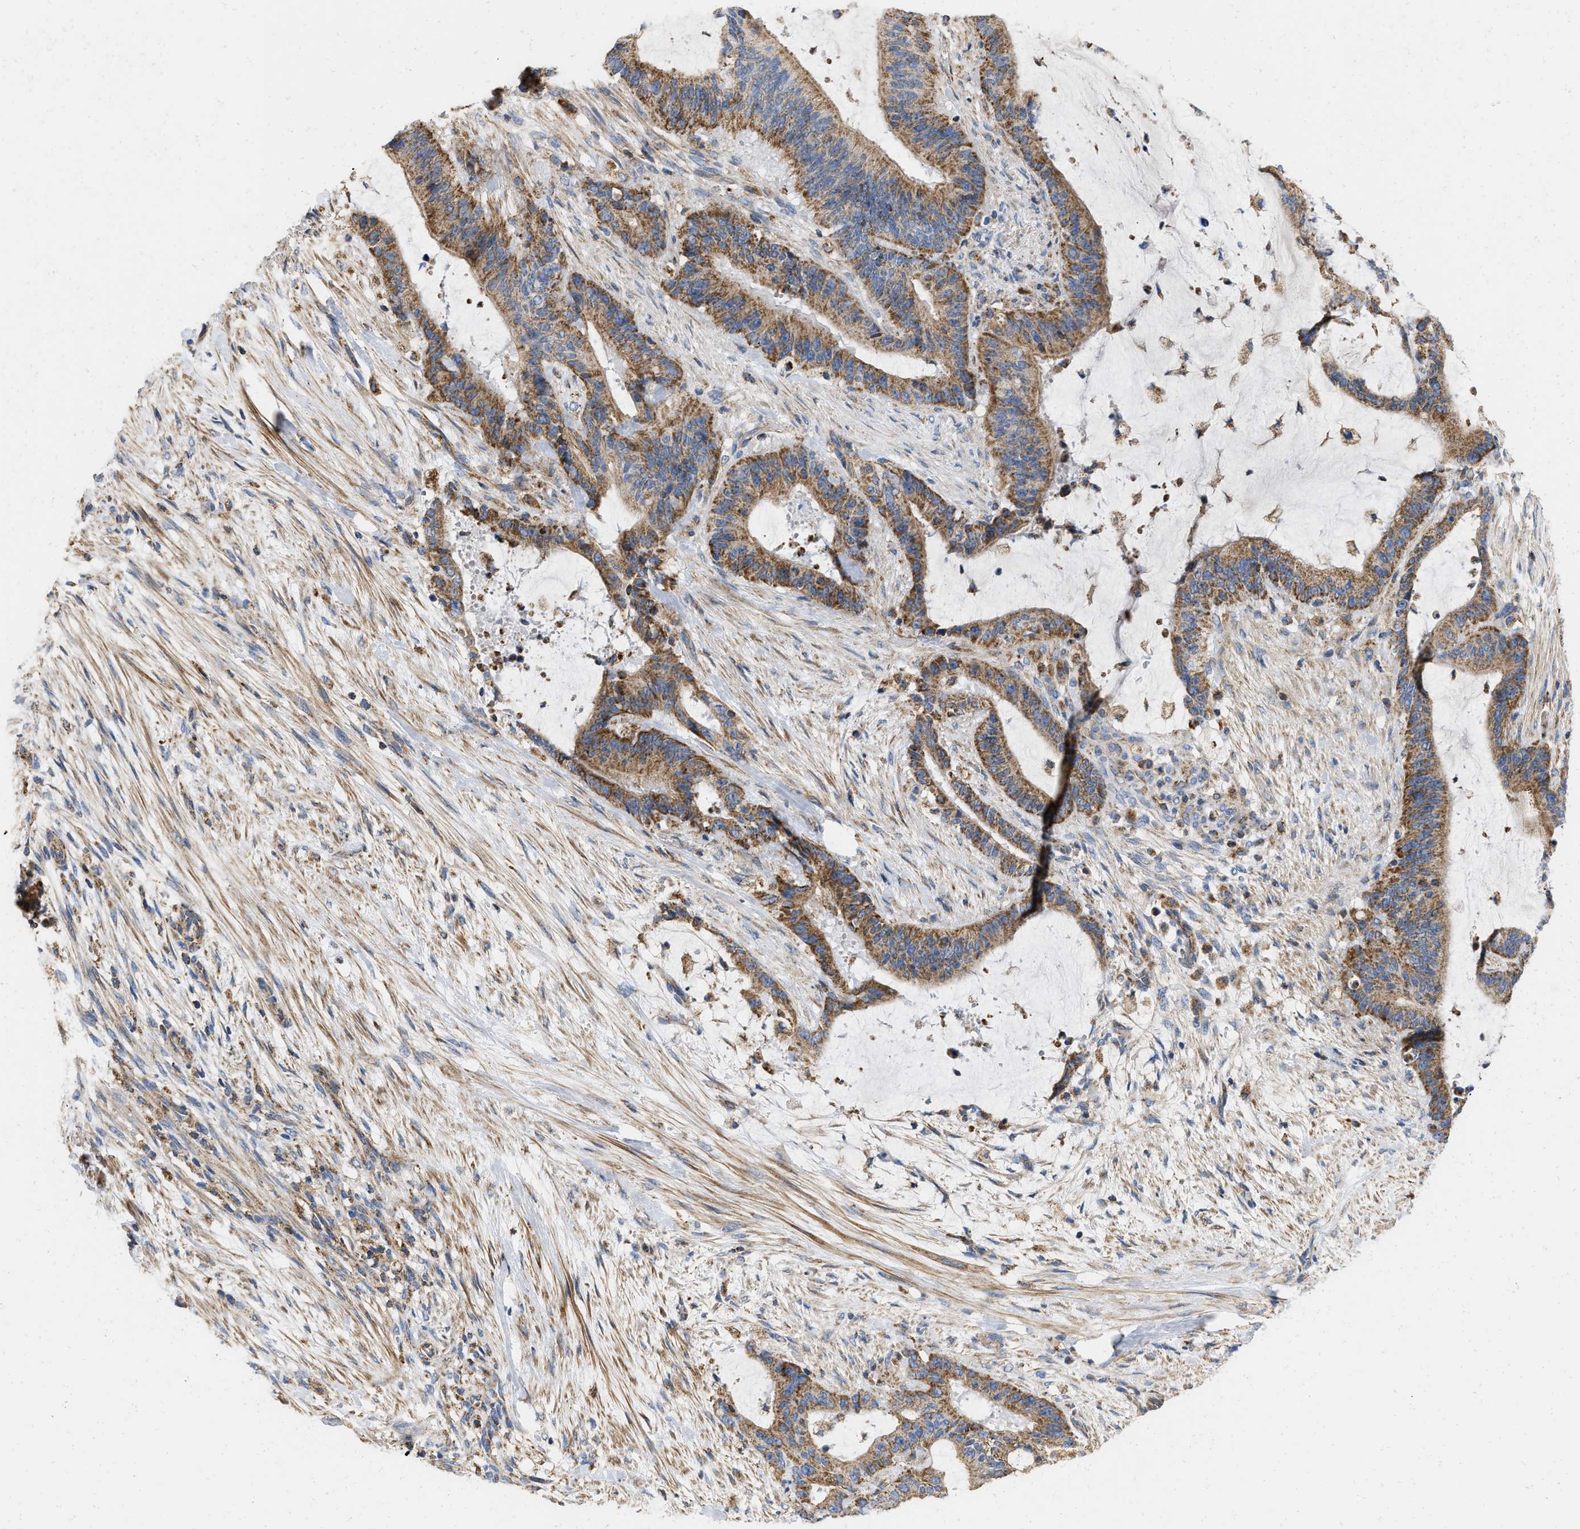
{"staining": {"intensity": "moderate", "quantity": ">75%", "location": "cytoplasmic/membranous"}, "tissue": "liver cancer", "cell_type": "Tumor cells", "image_type": "cancer", "snomed": [{"axis": "morphology", "description": "Normal tissue, NOS"}, {"axis": "morphology", "description": "Cholangiocarcinoma"}, {"axis": "topography", "description": "Liver"}, {"axis": "topography", "description": "Peripheral nerve tissue"}], "caption": "Liver cancer (cholangiocarcinoma) was stained to show a protein in brown. There is medium levels of moderate cytoplasmic/membranous positivity in about >75% of tumor cells. The staining is performed using DAB brown chromogen to label protein expression. The nuclei are counter-stained blue using hematoxylin.", "gene": "GRB10", "patient": {"sex": "female", "age": 73}}